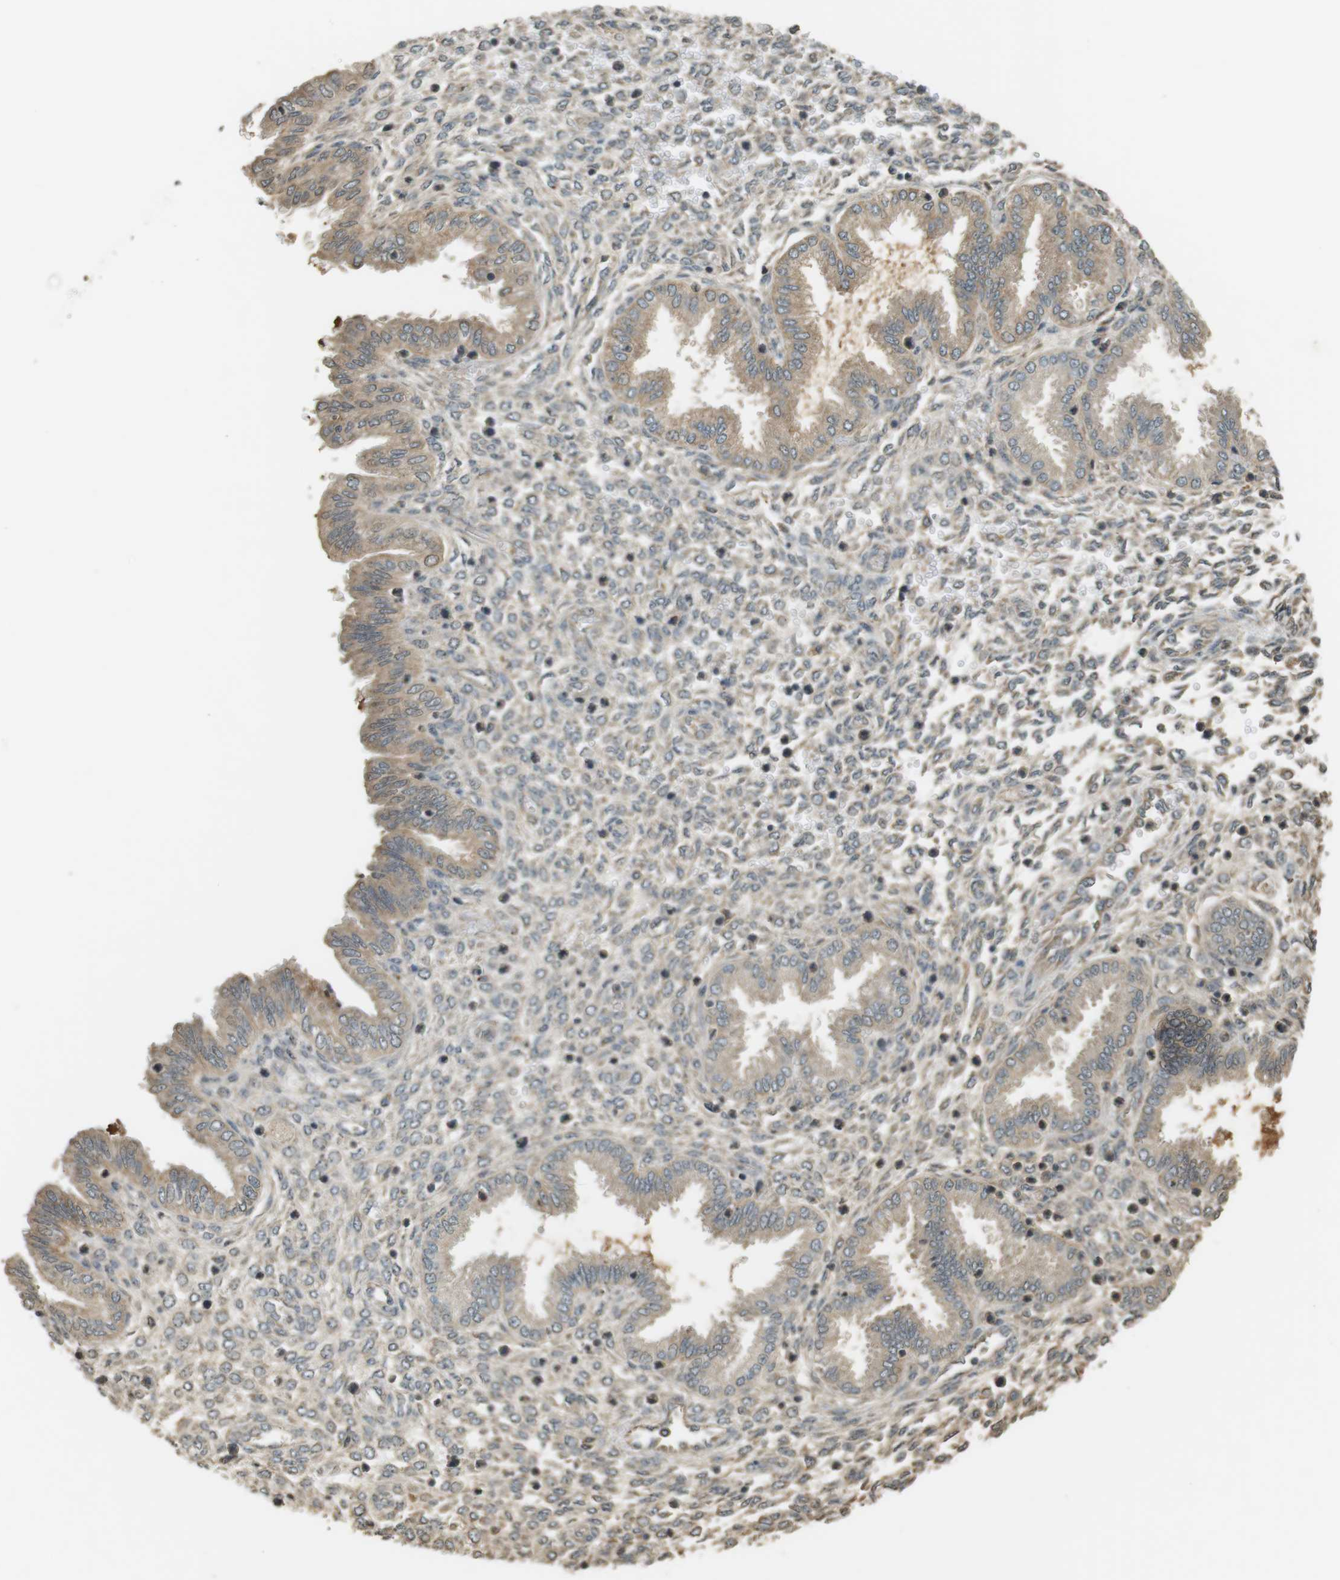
{"staining": {"intensity": "weak", "quantity": ">75%", "location": "cytoplasmic/membranous"}, "tissue": "endometrium", "cell_type": "Cells in endometrial stroma", "image_type": "normal", "snomed": [{"axis": "morphology", "description": "Normal tissue, NOS"}, {"axis": "topography", "description": "Endometrium"}], "caption": "This is a photomicrograph of IHC staining of benign endometrium, which shows weak positivity in the cytoplasmic/membranous of cells in endometrial stroma.", "gene": "SRR", "patient": {"sex": "female", "age": 33}}